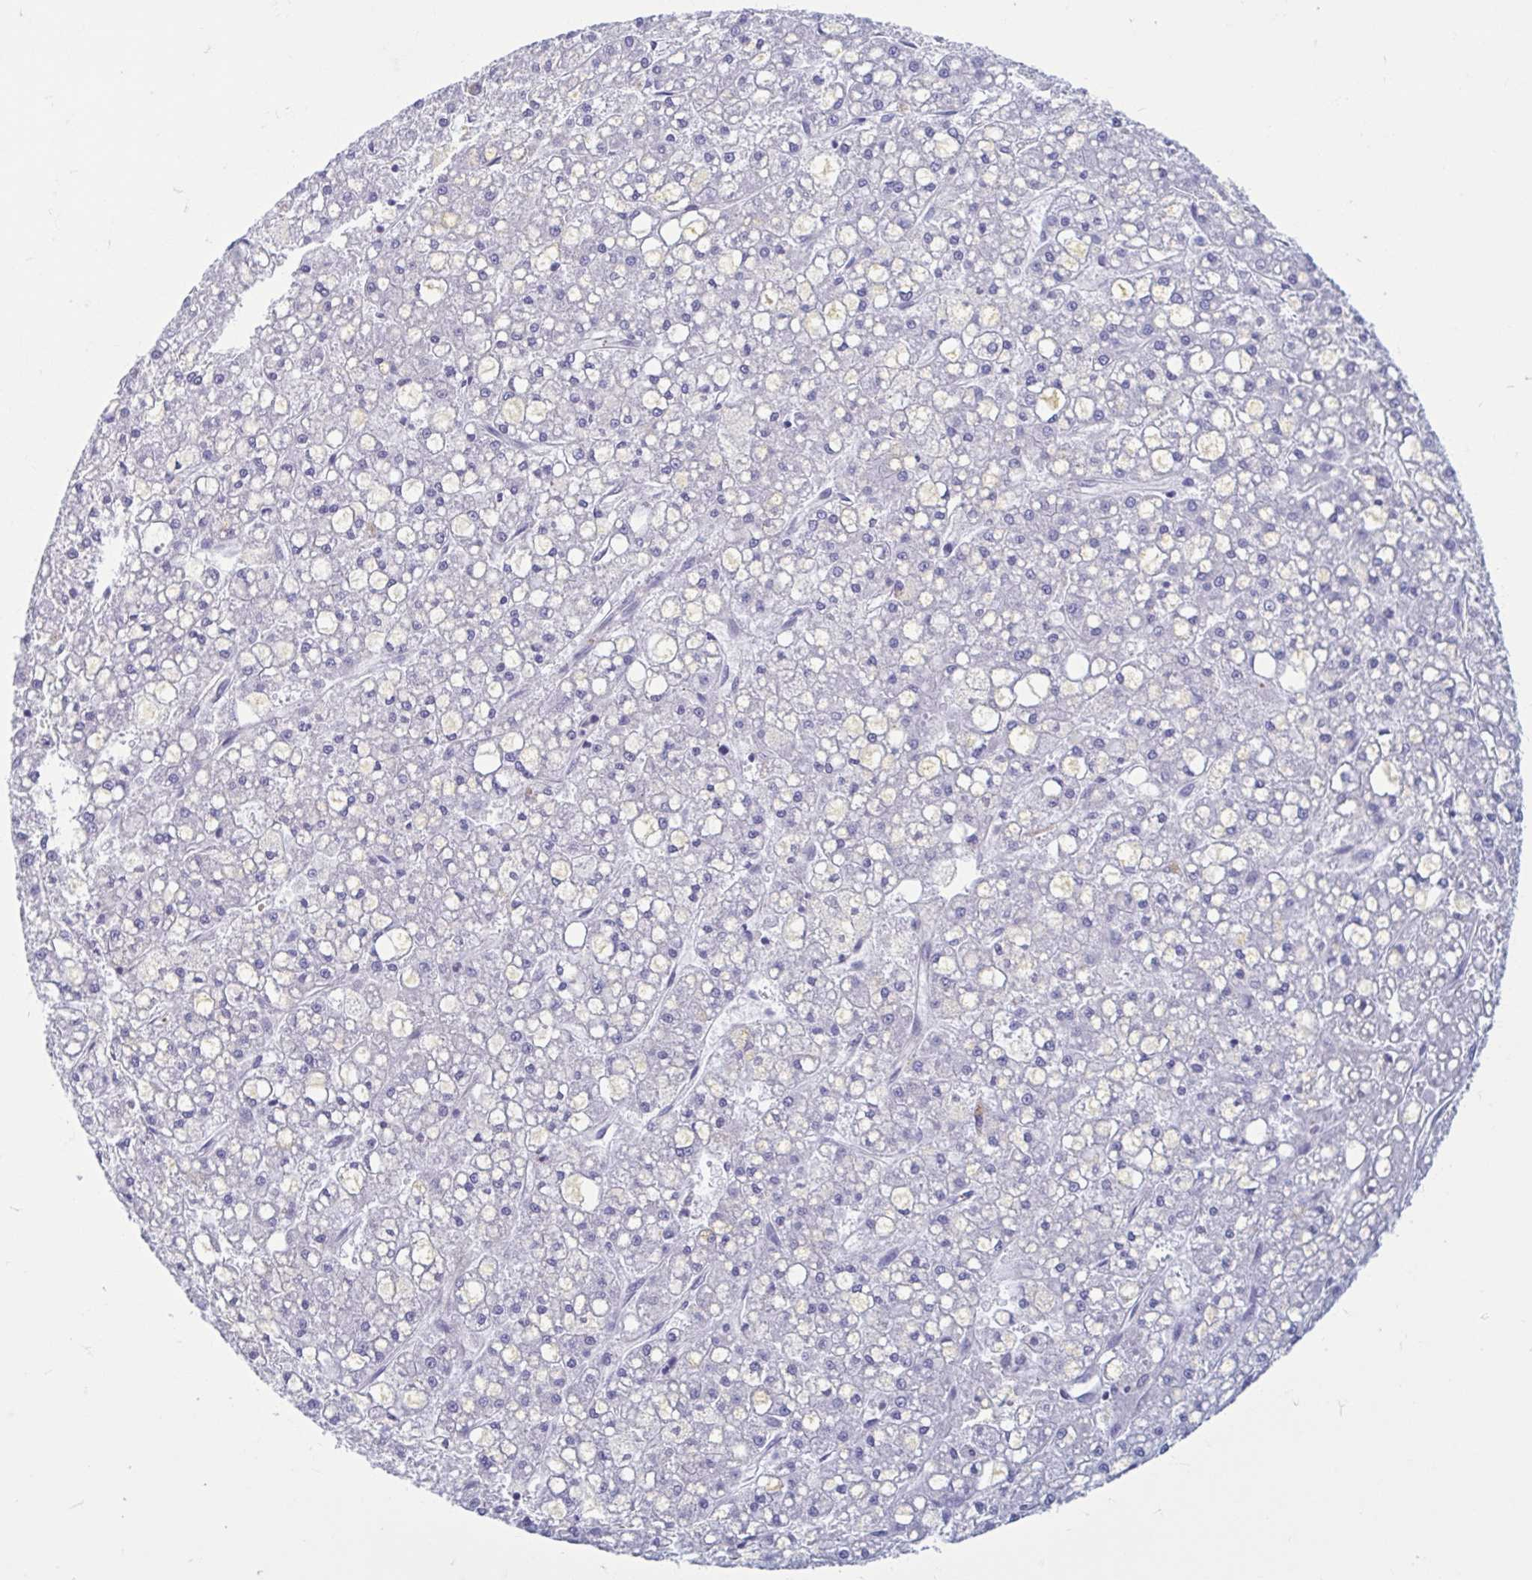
{"staining": {"intensity": "negative", "quantity": "none", "location": "none"}, "tissue": "liver cancer", "cell_type": "Tumor cells", "image_type": "cancer", "snomed": [{"axis": "morphology", "description": "Carcinoma, Hepatocellular, NOS"}, {"axis": "topography", "description": "Liver"}], "caption": "Liver cancer stained for a protein using immunohistochemistry shows no staining tumor cells.", "gene": "LRRC38", "patient": {"sex": "male", "age": 67}}